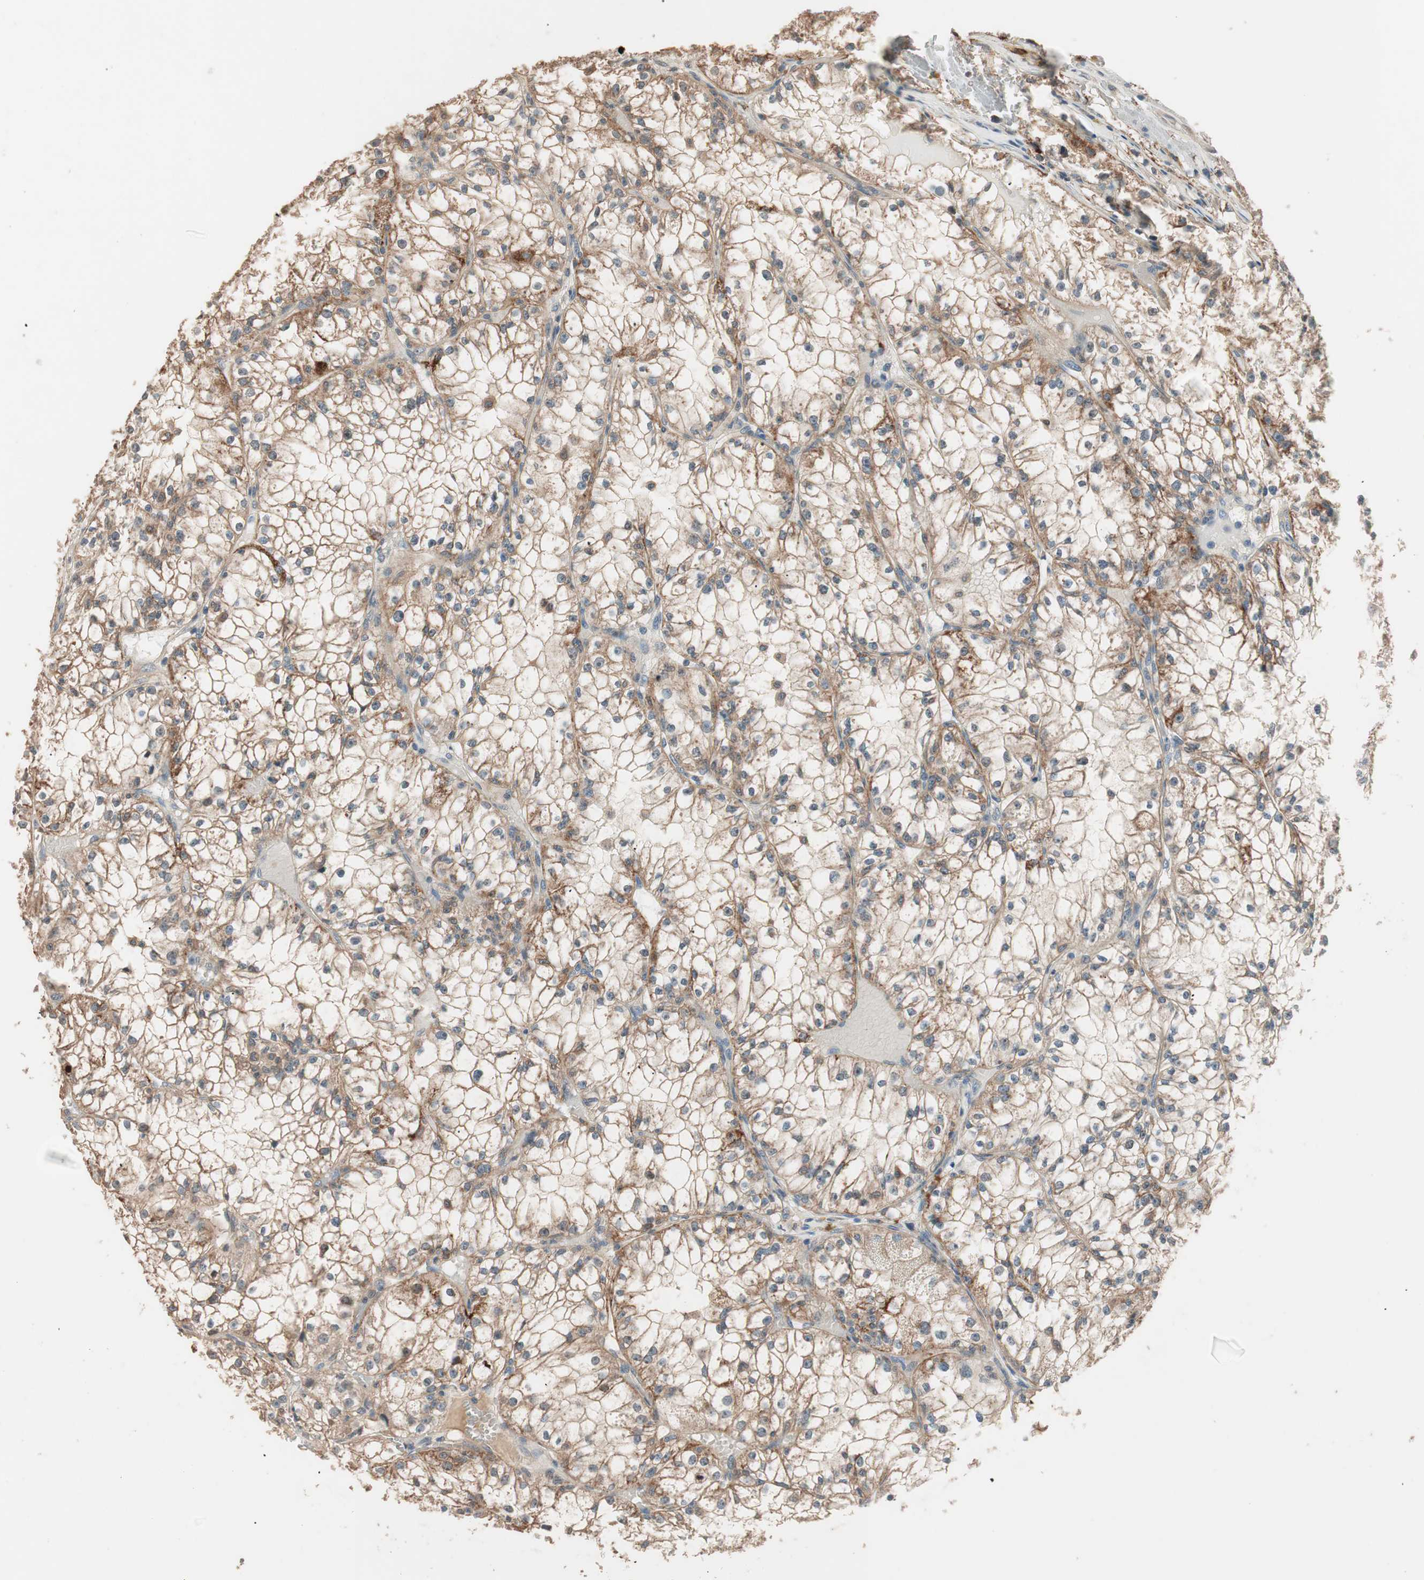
{"staining": {"intensity": "moderate", "quantity": ">75%", "location": "cytoplasmic/membranous"}, "tissue": "renal cancer", "cell_type": "Tumor cells", "image_type": "cancer", "snomed": [{"axis": "morphology", "description": "Adenocarcinoma, NOS"}, {"axis": "topography", "description": "Kidney"}], "caption": "Approximately >75% of tumor cells in human renal adenocarcinoma demonstrate moderate cytoplasmic/membranous protein positivity as visualized by brown immunohistochemical staining.", "gene": "NFRKB", "patient": {"sex": "male", "age": 56}}